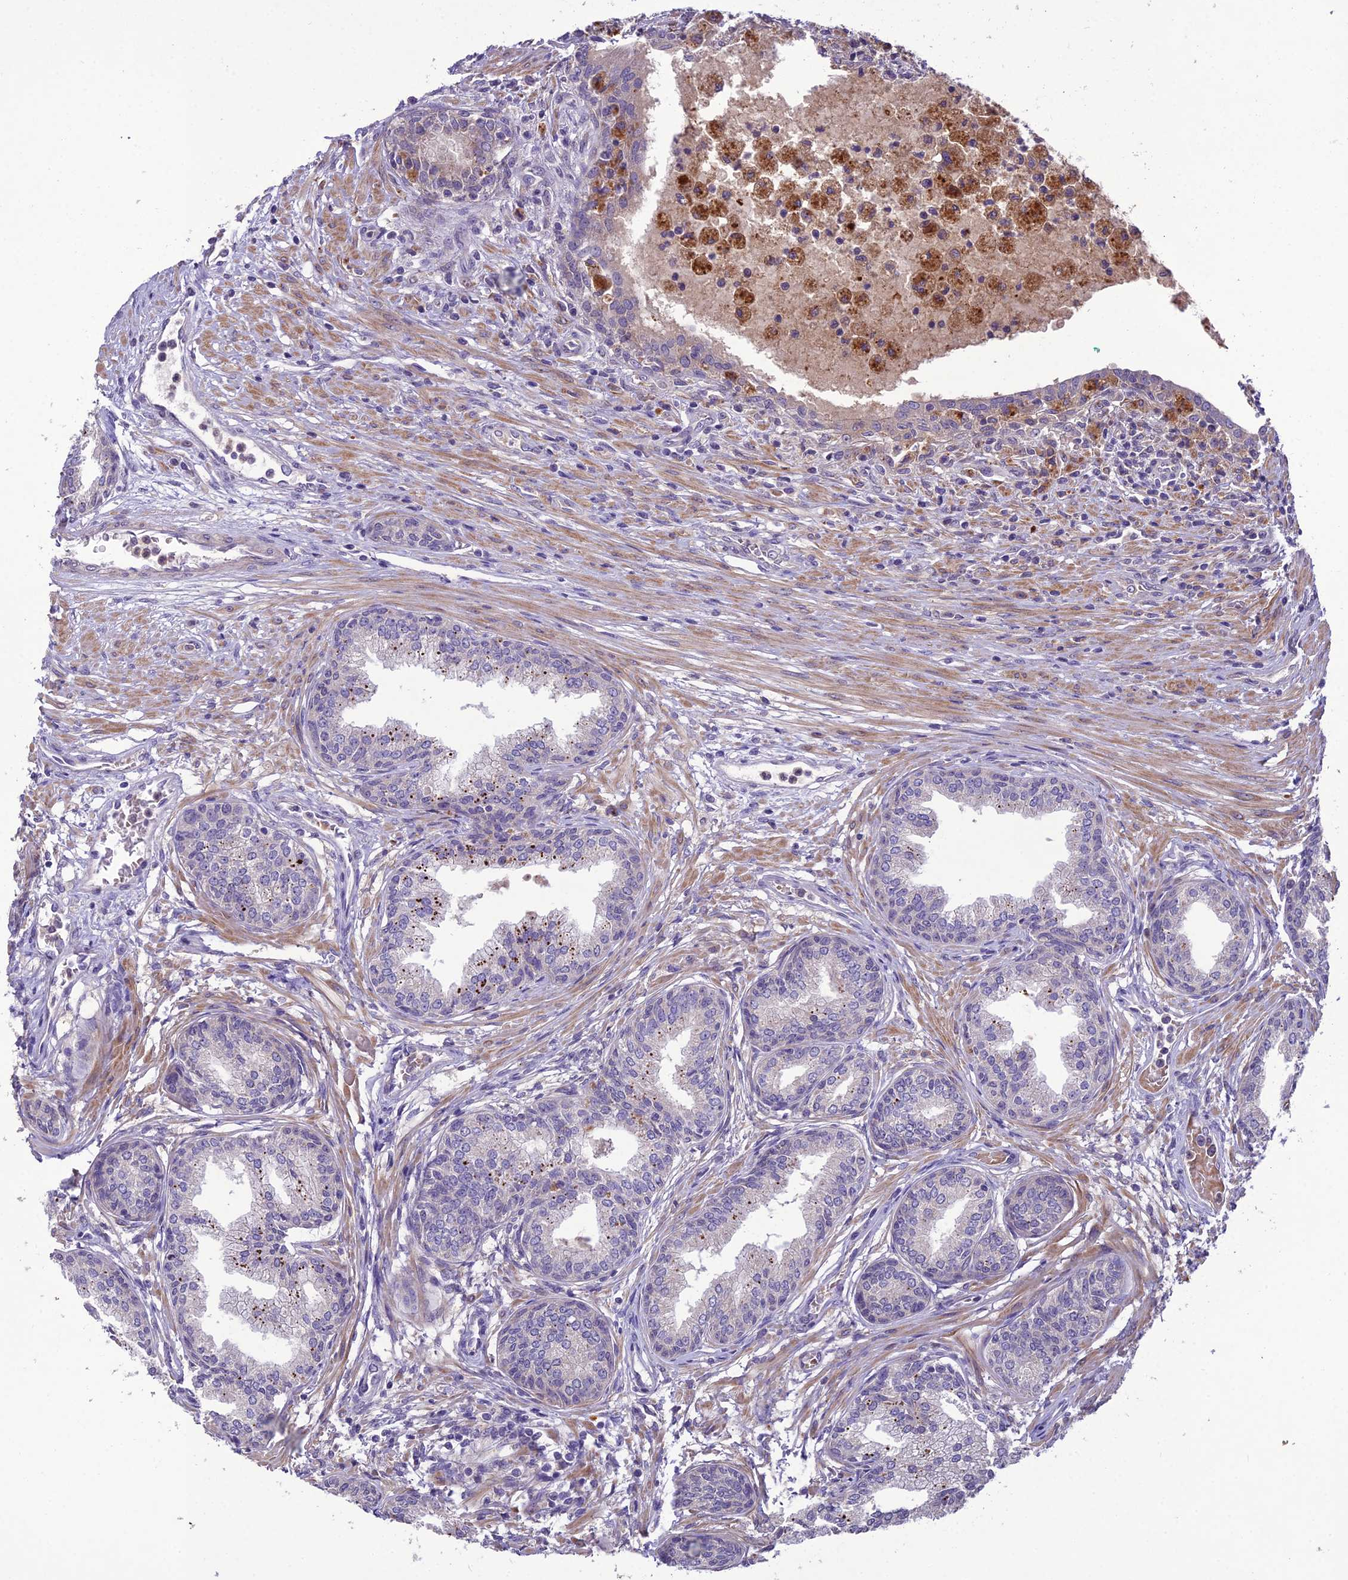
{"staining": {"intensity": "moderate", "quantity": "<25%", "location": "cytoplasmic/membranous"}, "tissue": "prostate cancer", "cell_type": "Tumor cells", "image_type": "cancer", "snomed": [{"axis": "morphology", "description": "Adenocarcinoma, High grade"}, {"axis": "topography", "description": "Prostate"}], "caption": "Immunohistochemical staining of prostate cancer exhibits moderate cytoplasmic/membranous protein expression in approximately <25% of tumor cells.", "gene": "CENPL", "patient": {"sex": "male", "age": 67}}